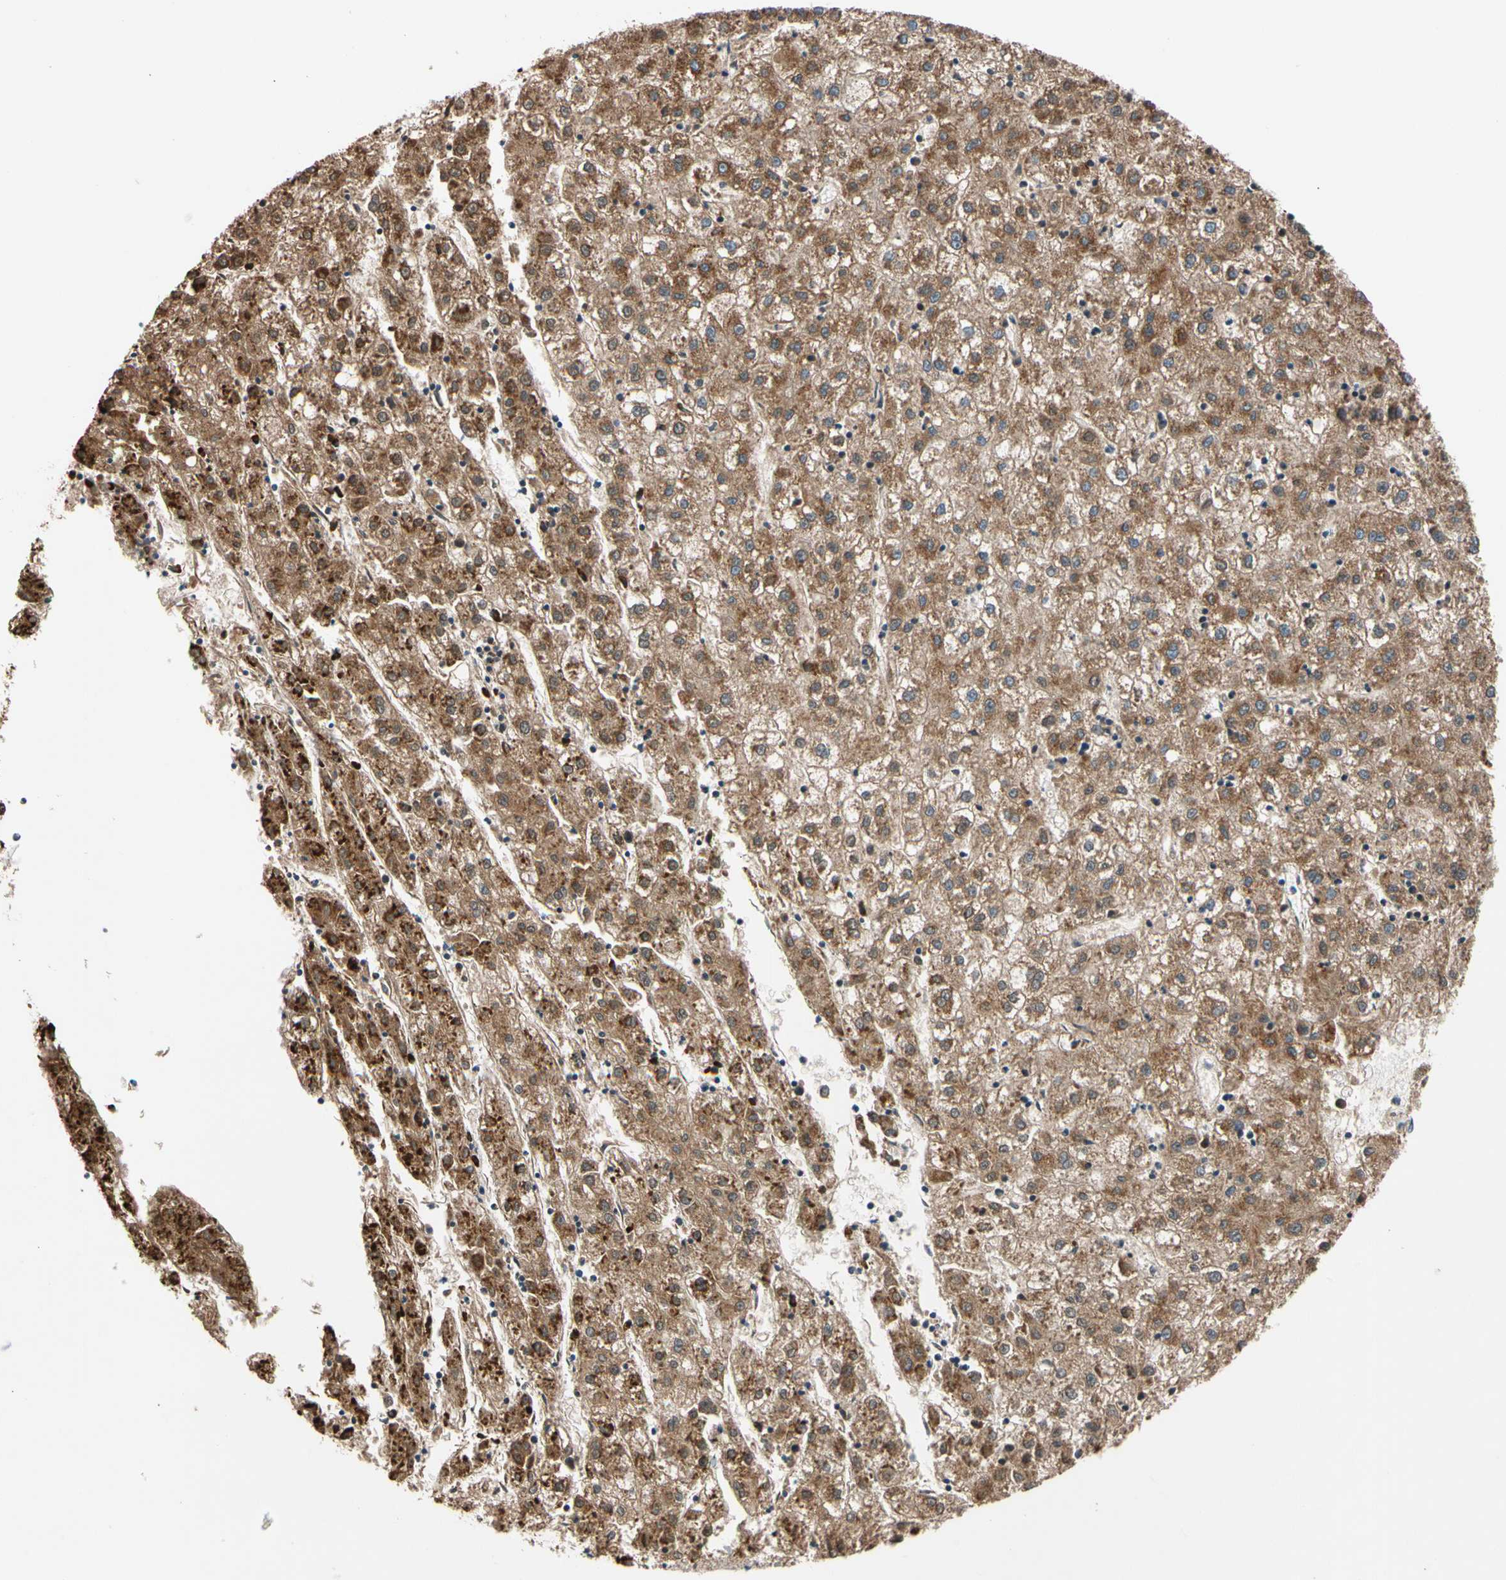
{"staining": {"intensity": "moderate", "quantity": ">75%", "location": "cytoplasmic/membranous"}, "tissue": "liver cancer", "cell_type": "Tumor cells", "image_type": "cancer", "snomed": [{"axis": "morphology", "description": "Carcinoma, Hepatocellular, NOS"}, {"axis": "topography", "description": "Liver"}], "caption": "Immunohistochemistry (IHC) of human liver hepatocellular carcinoma demonstrates medium levels of moderate cytoplasmic/membranous positivity in about >75% of tumor cells. The staining was performed using DAB (3,3'-diaminobenzidine), with brown indicating positive protein expression. Nuclei are stained blue with hematoxylin.", "gene": "KHDC4", "patient": {"sex": "male", "age": 72}}